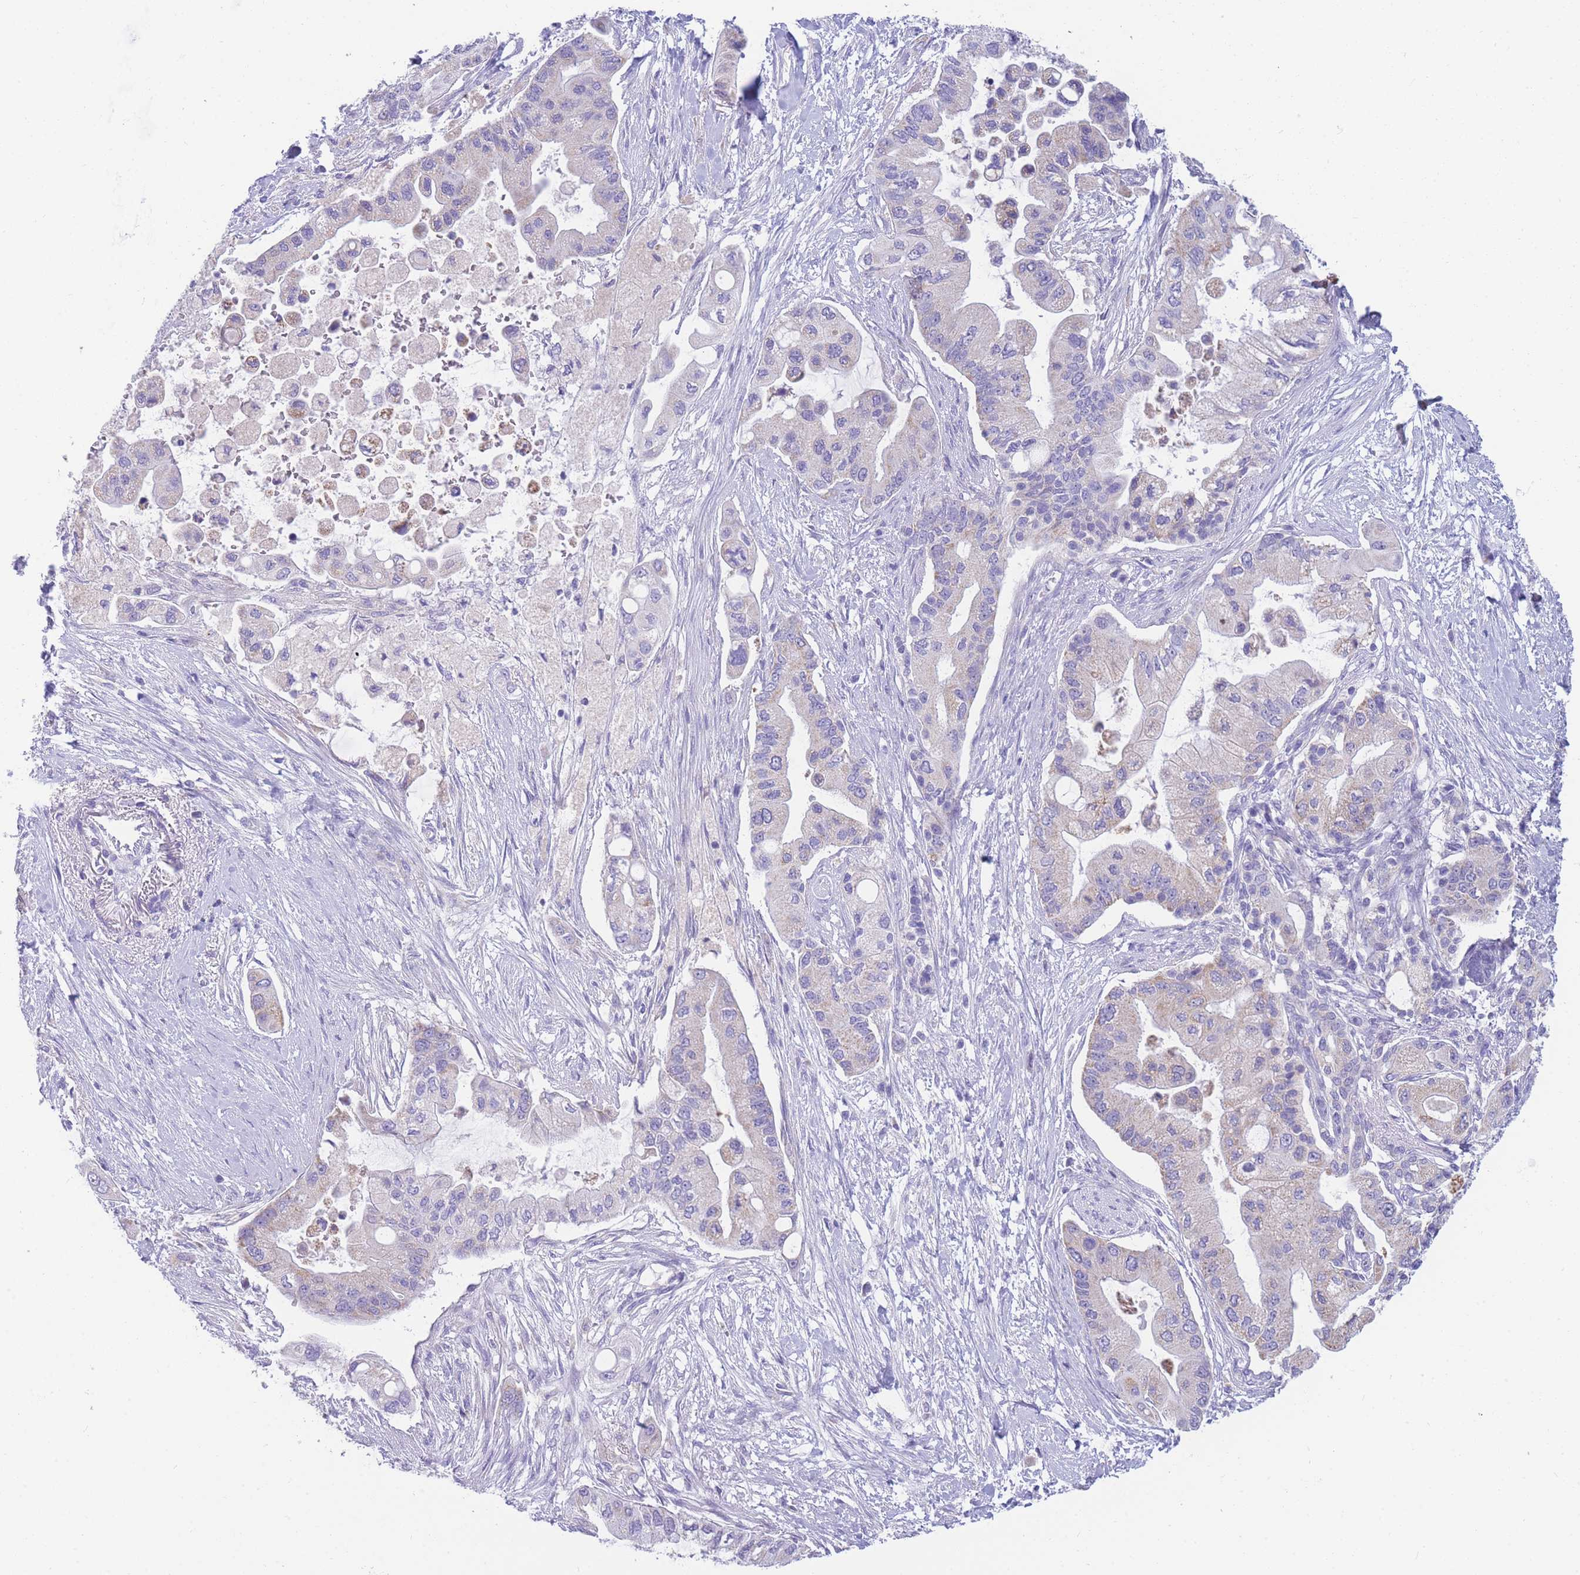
{"staining": {"intensity": "negative", "quantity": "none", "location": "none"}, "tissue": "pancreatic cancer", "cell_type": "Tumor cells", "image_type": "cancer", "snomed": [{"axis": "morphology", "description": "Adenocarcinoma, NOS"}, {"axis": "topography", "description": "Pancreas"}], "caption": "A micrograph of human pancreatic cancer is negative for staining in tumor cells.", "gene": "DHRS11", "patient": {"sex": "male", "age": 57}}